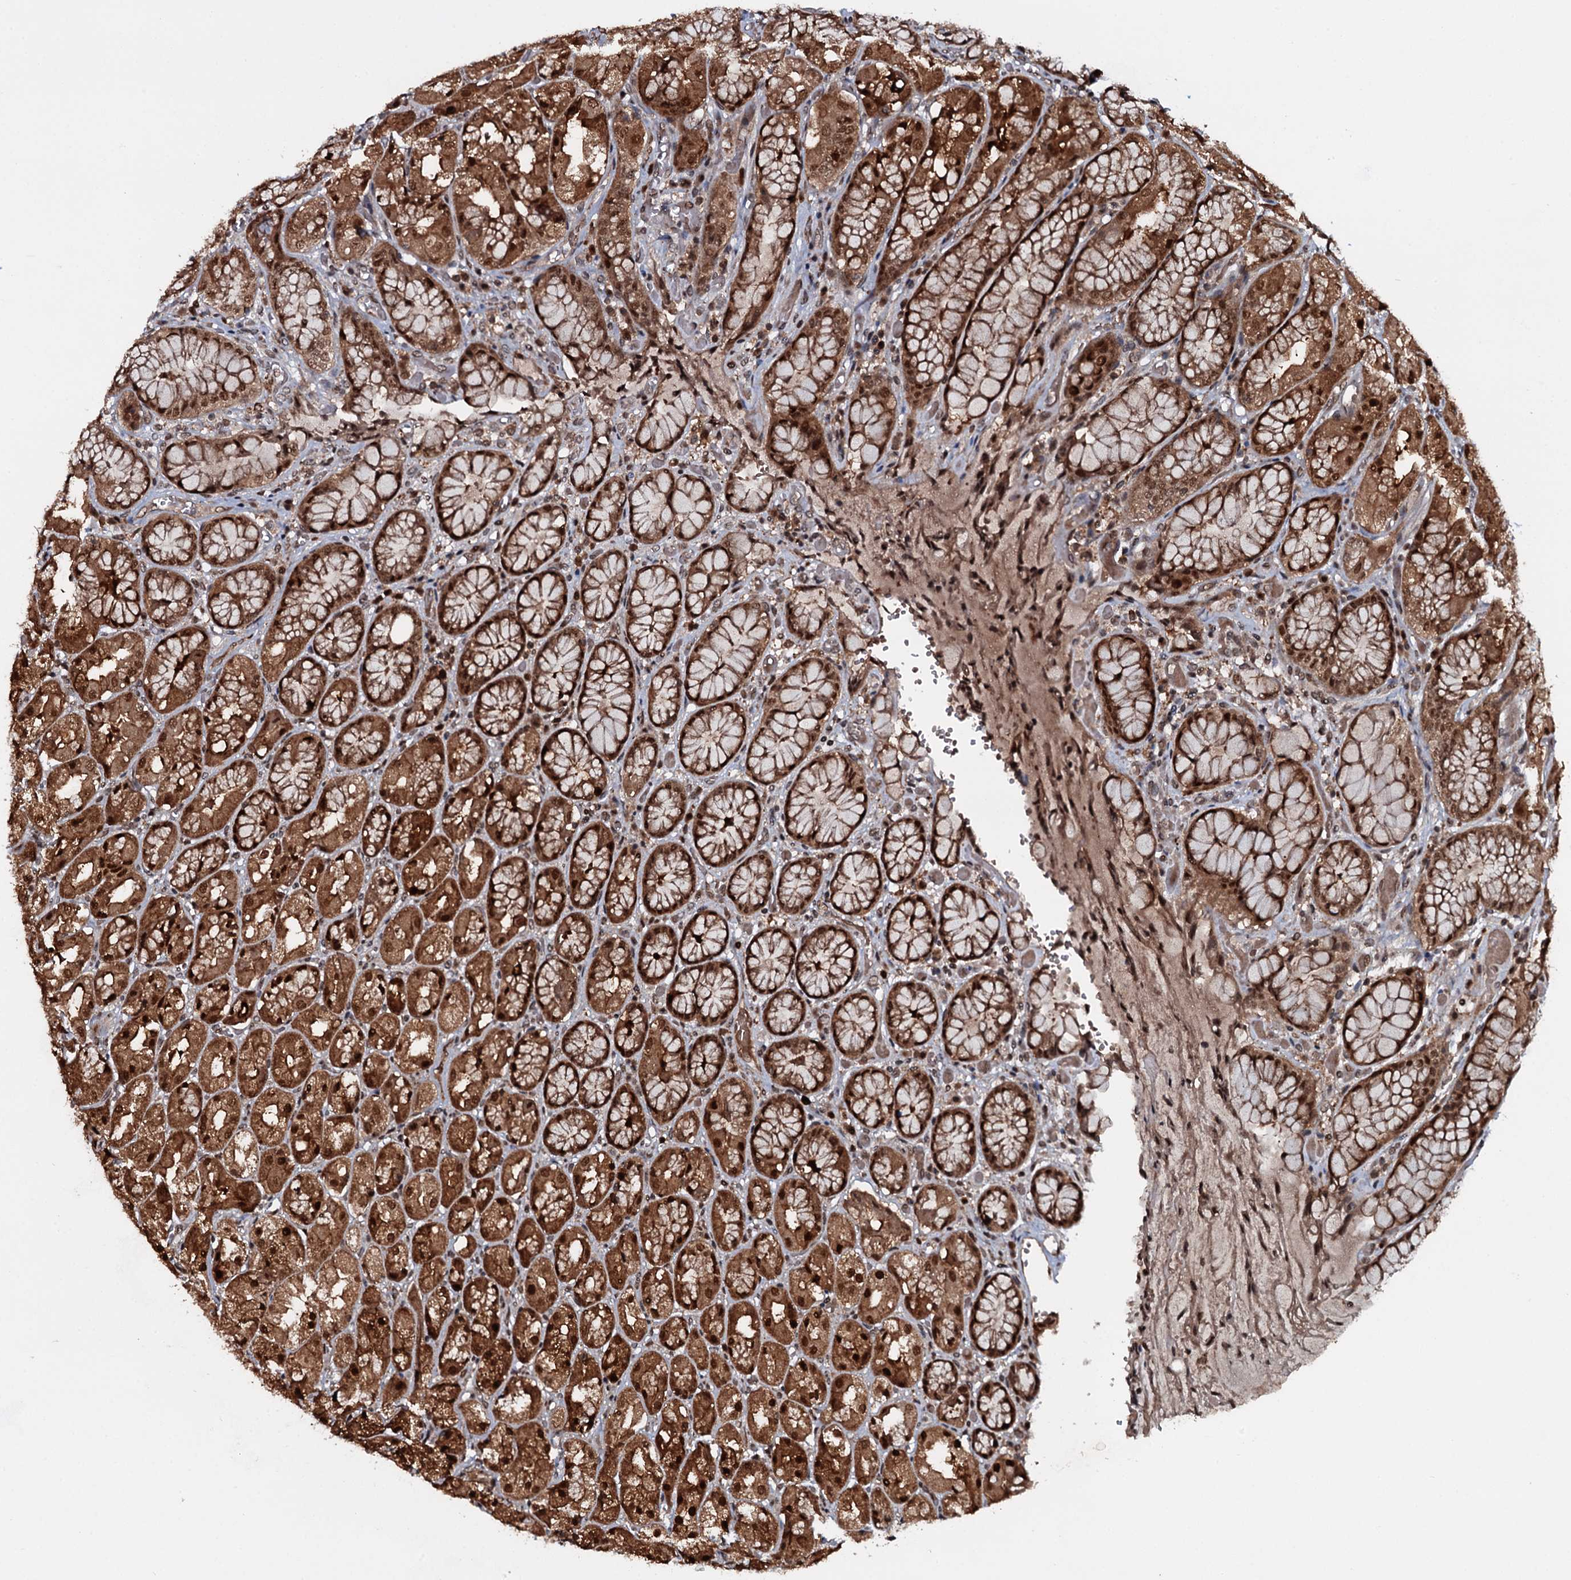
{"staining": {"intensity": "strong", "quantity": ">75%", "location": "cytoplasmic/membranous,nuclear"}, "tissue": "stomach", "cell_type": "Glandular cells", "image_type": "normal", "snomed": [{"axis": "morphology", "description": "Normal tissue, NOS"}, {"axis": "topography", "description": "Stomach, upper"}], "caption": "Glandular cells reveal high levels of strong cytoplasmic/membranous,nuclear expression in approximately >75% of cells in benign human stomach.", "gene": "HDDC3", "patient": {"sex": "male", "age": 72}}